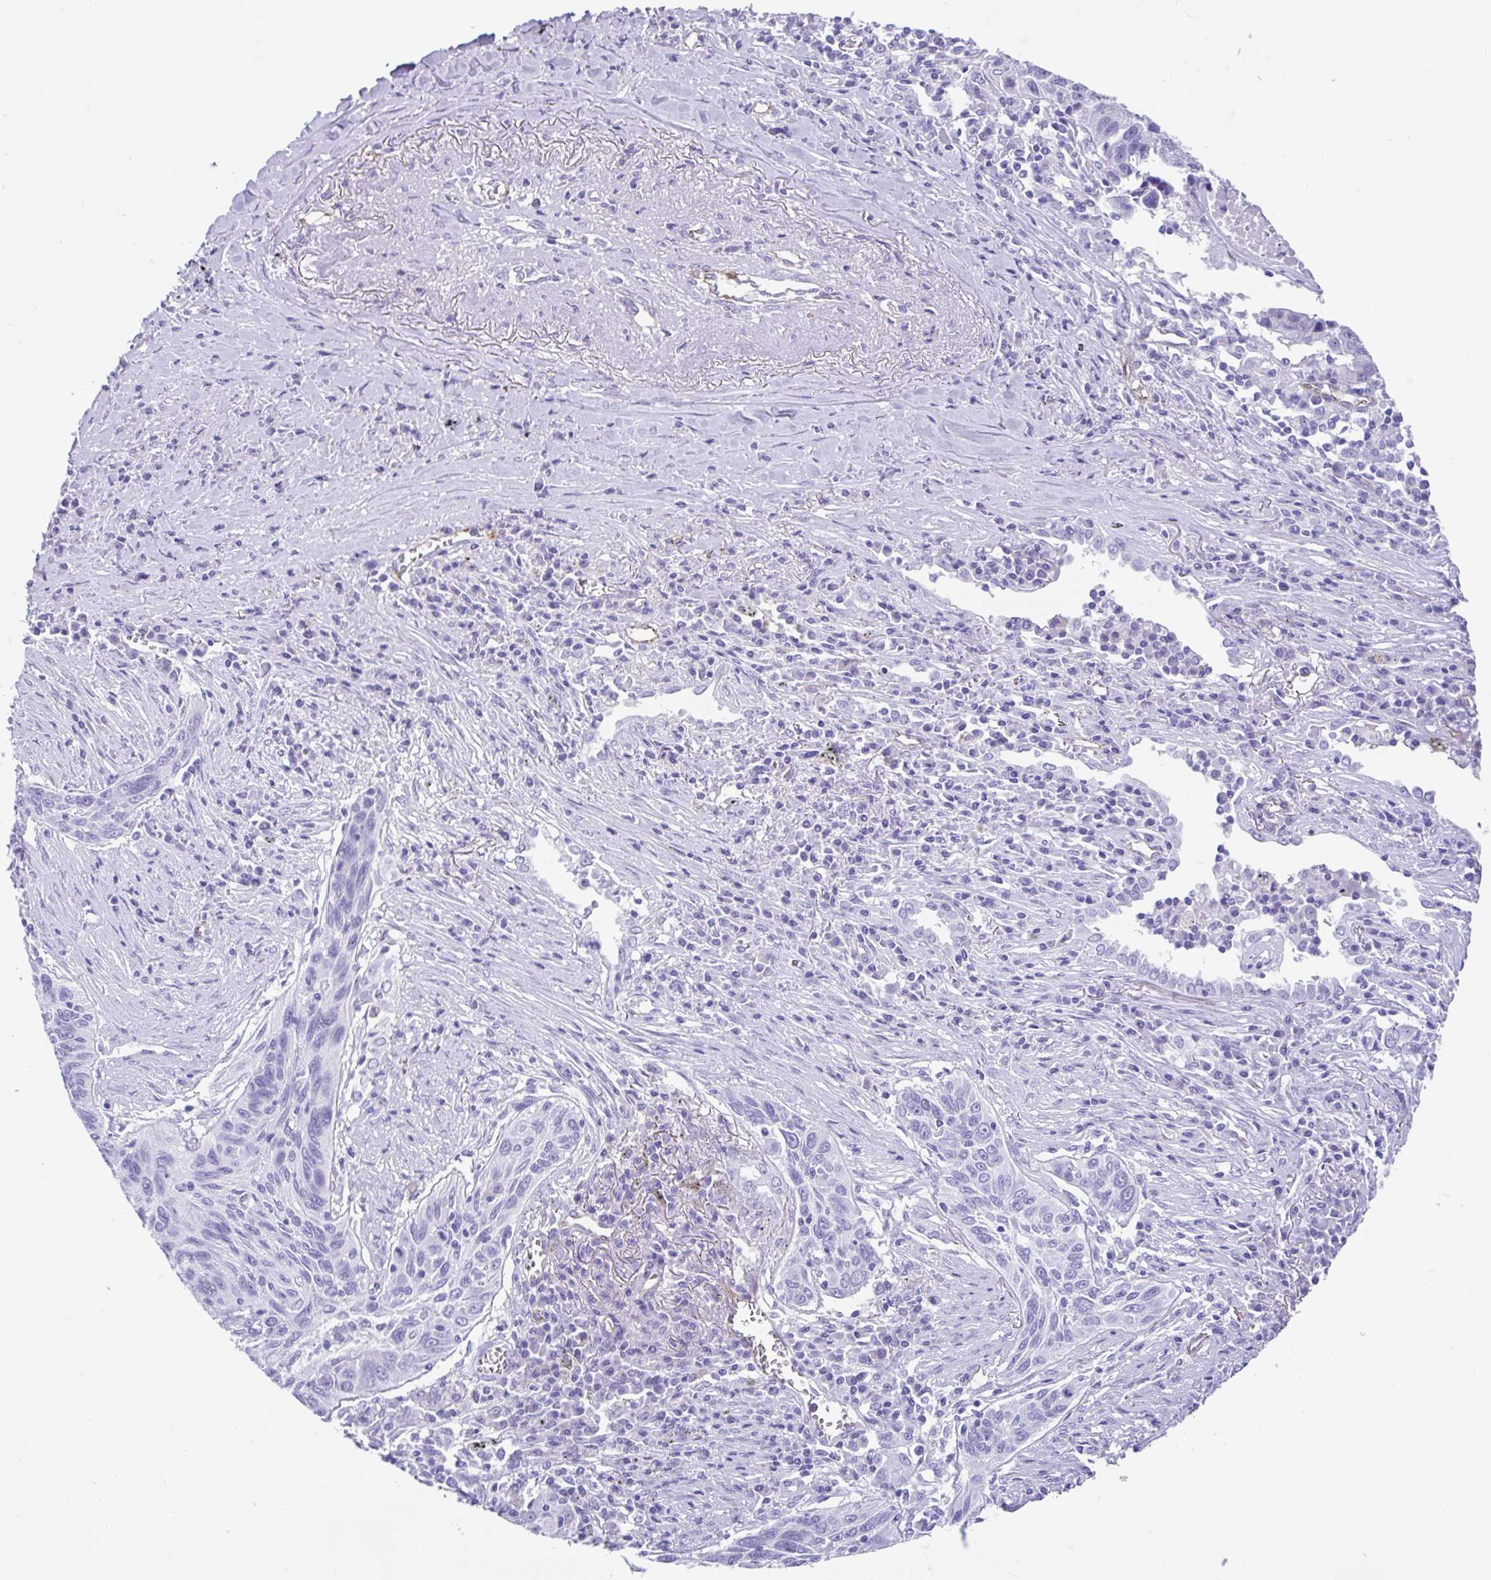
{"staining": {"intensity": "negative", "quantity": "none", "location": "none"}, "tissue": "lung cancer", "cell_type": "Tumor cells", "image_type": "cancer", "snomed": [{"axis": "morphology", "description": "Squamous cell carcinoma, NOS"}, {"axis": "topography", "description": "Lung"}], "caption": "DAB immunohistochemical staining of human lung cancer displays no significant expression in tumor cells. (DAB immunohistochemistry (IHC) visualized using brightfield microscopy, high magnification).", "gene": "FAM107A", "patient": {"sex": "female", "age": 66}}